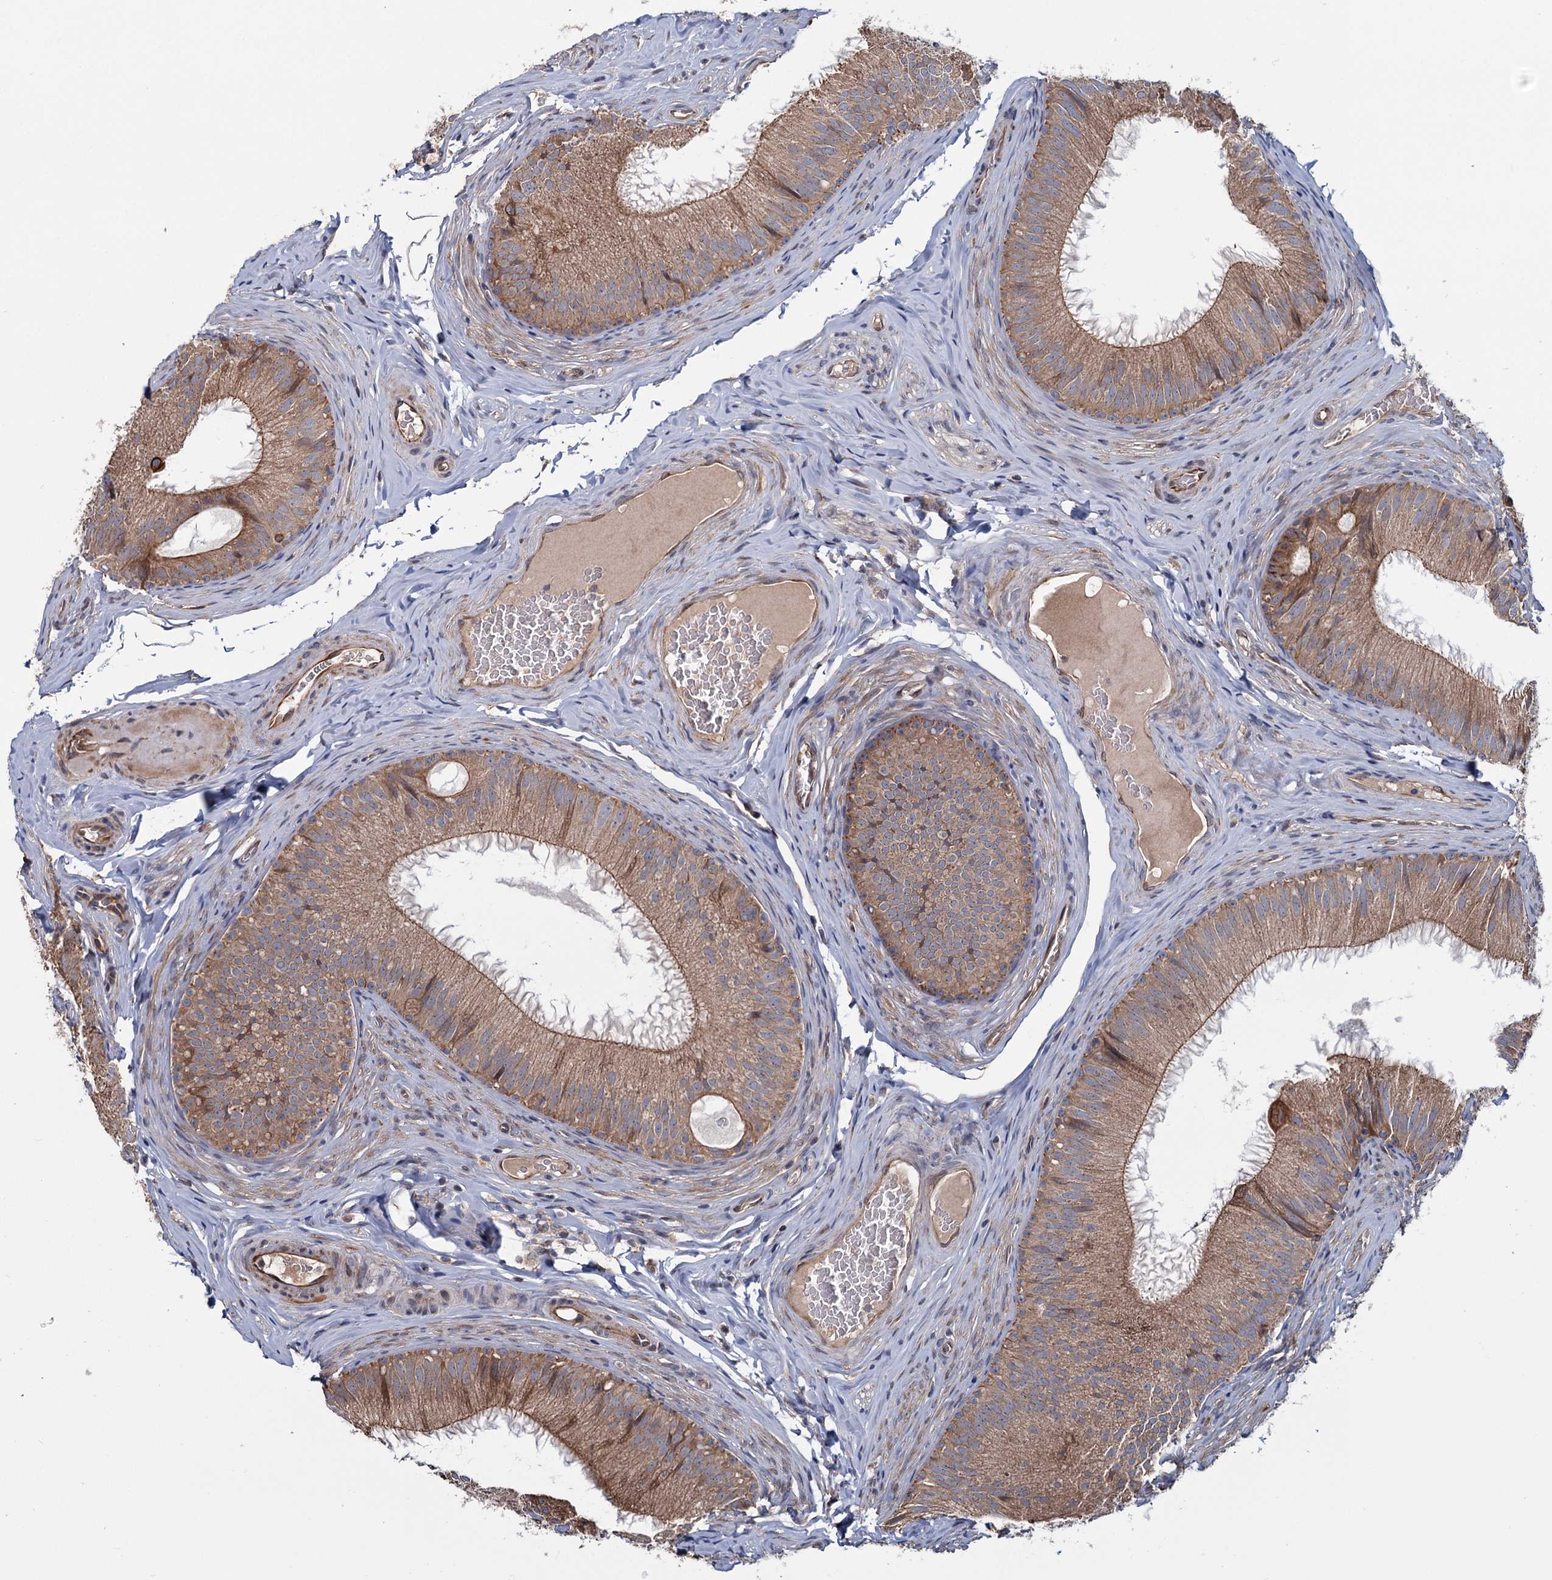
{"staining": {"intensity": "moderate", "quantity": ">75%", "location": "cytoplasmic/membranous"}, "tissue": "epididymis", "cell_type": "Glandular cells", "image_type": "normal", "snomed": [{"axis": "morphology", "description": "Normal tissue, NOS"}, {"axis": "topography", "description": "Epididymis"}], "caption": "Protein expression by IHC displays moderate cytoplasmic/membranous staining in about >75% of glandular cells in normal epididymis.", "gene": "MTRR", "patient": {"sex": "male", "age": 34}}